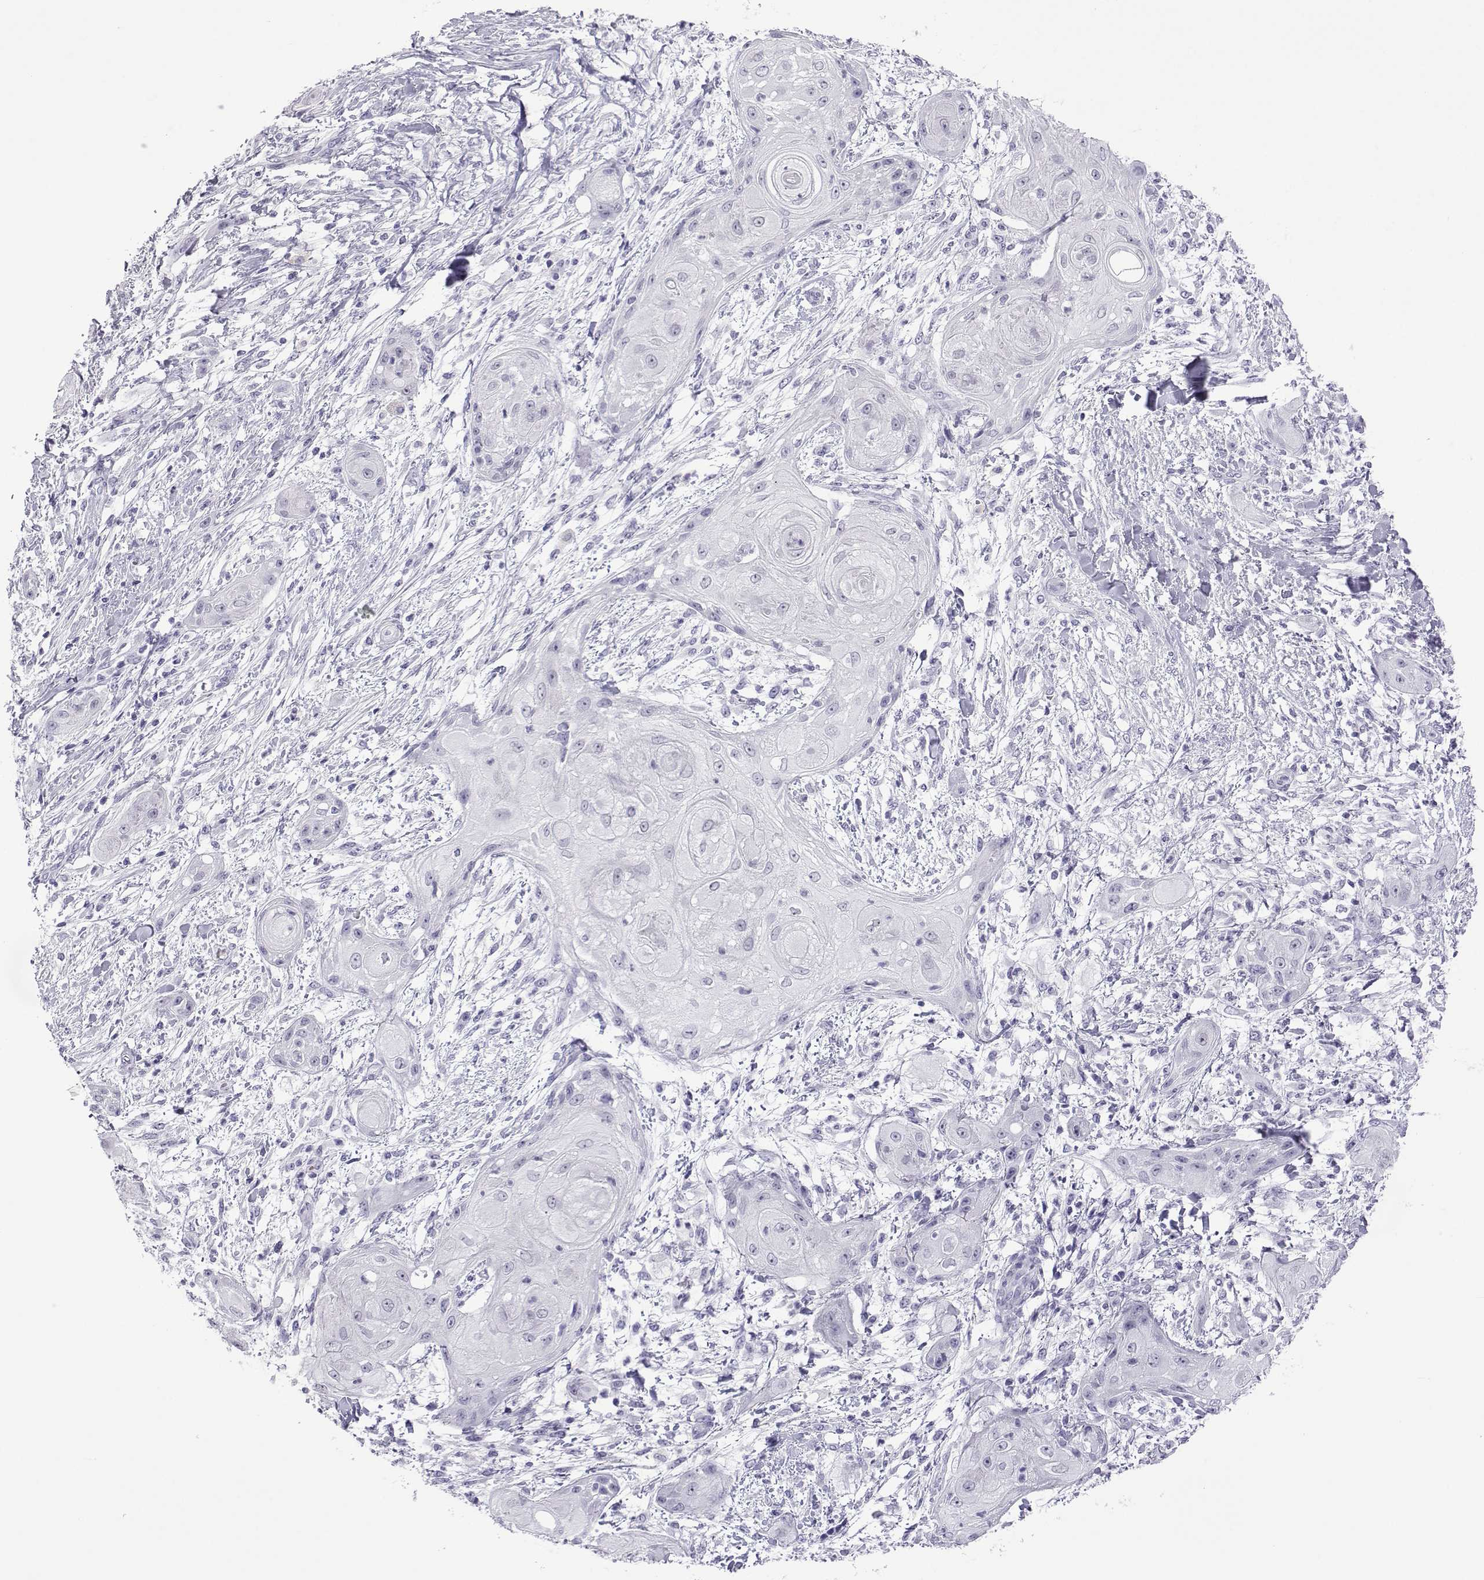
{"staining": {"intensity": "negative", "quantity": "none", "location": "none"}, "tissue": "skin cancer", "cell_type": "Tumor cells", "image_type": "cancer", "snomed": [{"axis": "morphology", "description": "Squamous cell carcinoma, NOS"}, {"axis": "topography", "description": "Skin"}], "caption": "IHC image of neoplastic tissue: human skin squamous cell carcinoma stained with DAB (3,3'-diaminobenzidine) displays no significant protein positivity in tumor cells.", "gene": "ACTL7A", "patient": {"sex": "male", "age": 62}}